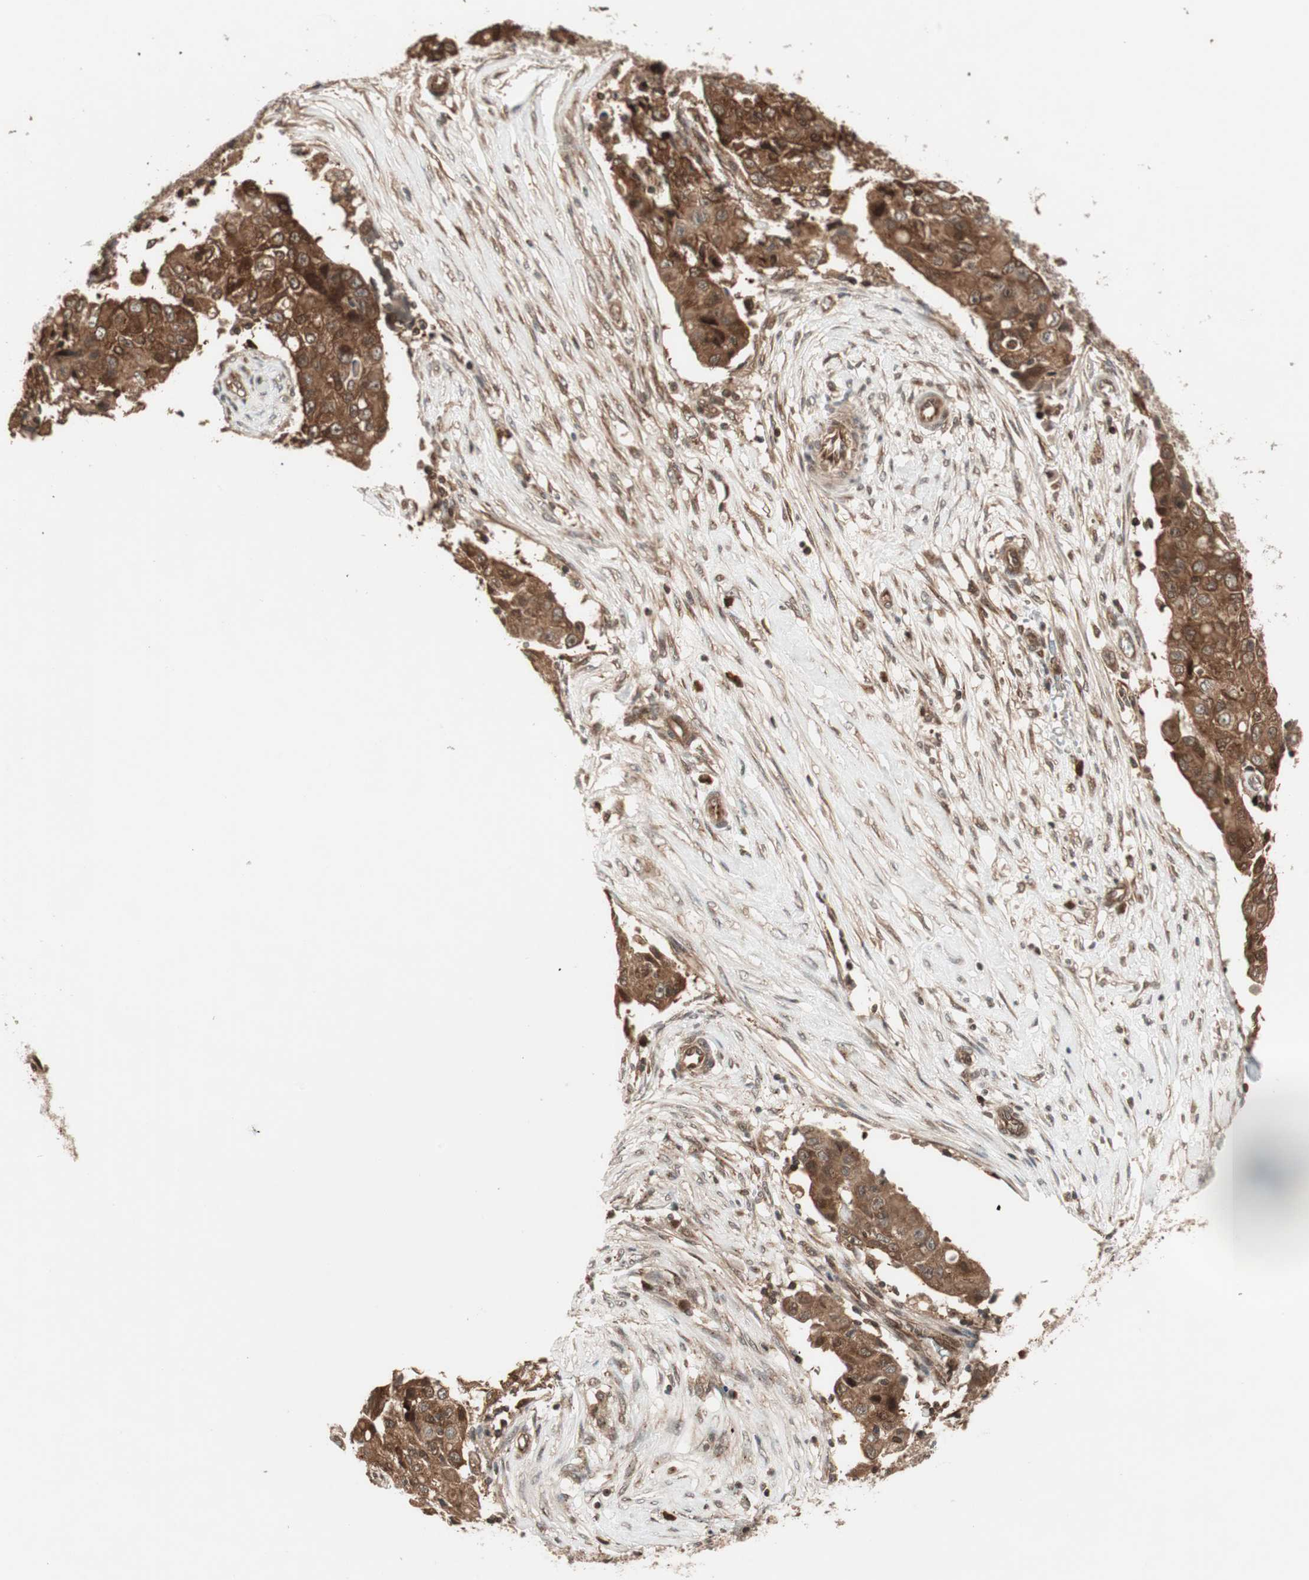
{"staining": {"intensity": "strong", "quantity": ">75%", "location": "cytoplasmic/membranous,nuclear"}, "tissue": "ovarian cancer", "cell_type": "Tumor cells", "image_type": "cancer", "snomed": [{"axis": "morphology", "description": "Carcinoma, endometroid"}, {"axis": "topography", "description": "Ovary"}], "caption": "Protein staining of ovarian cancer (endometroid carcinoma) tissue displays strong cytoplasmic/membranous and nuclear expression in about >75% of tumor cells.", "gene": "PRKG2", "patient": {"sex": "female", "age": 42}}